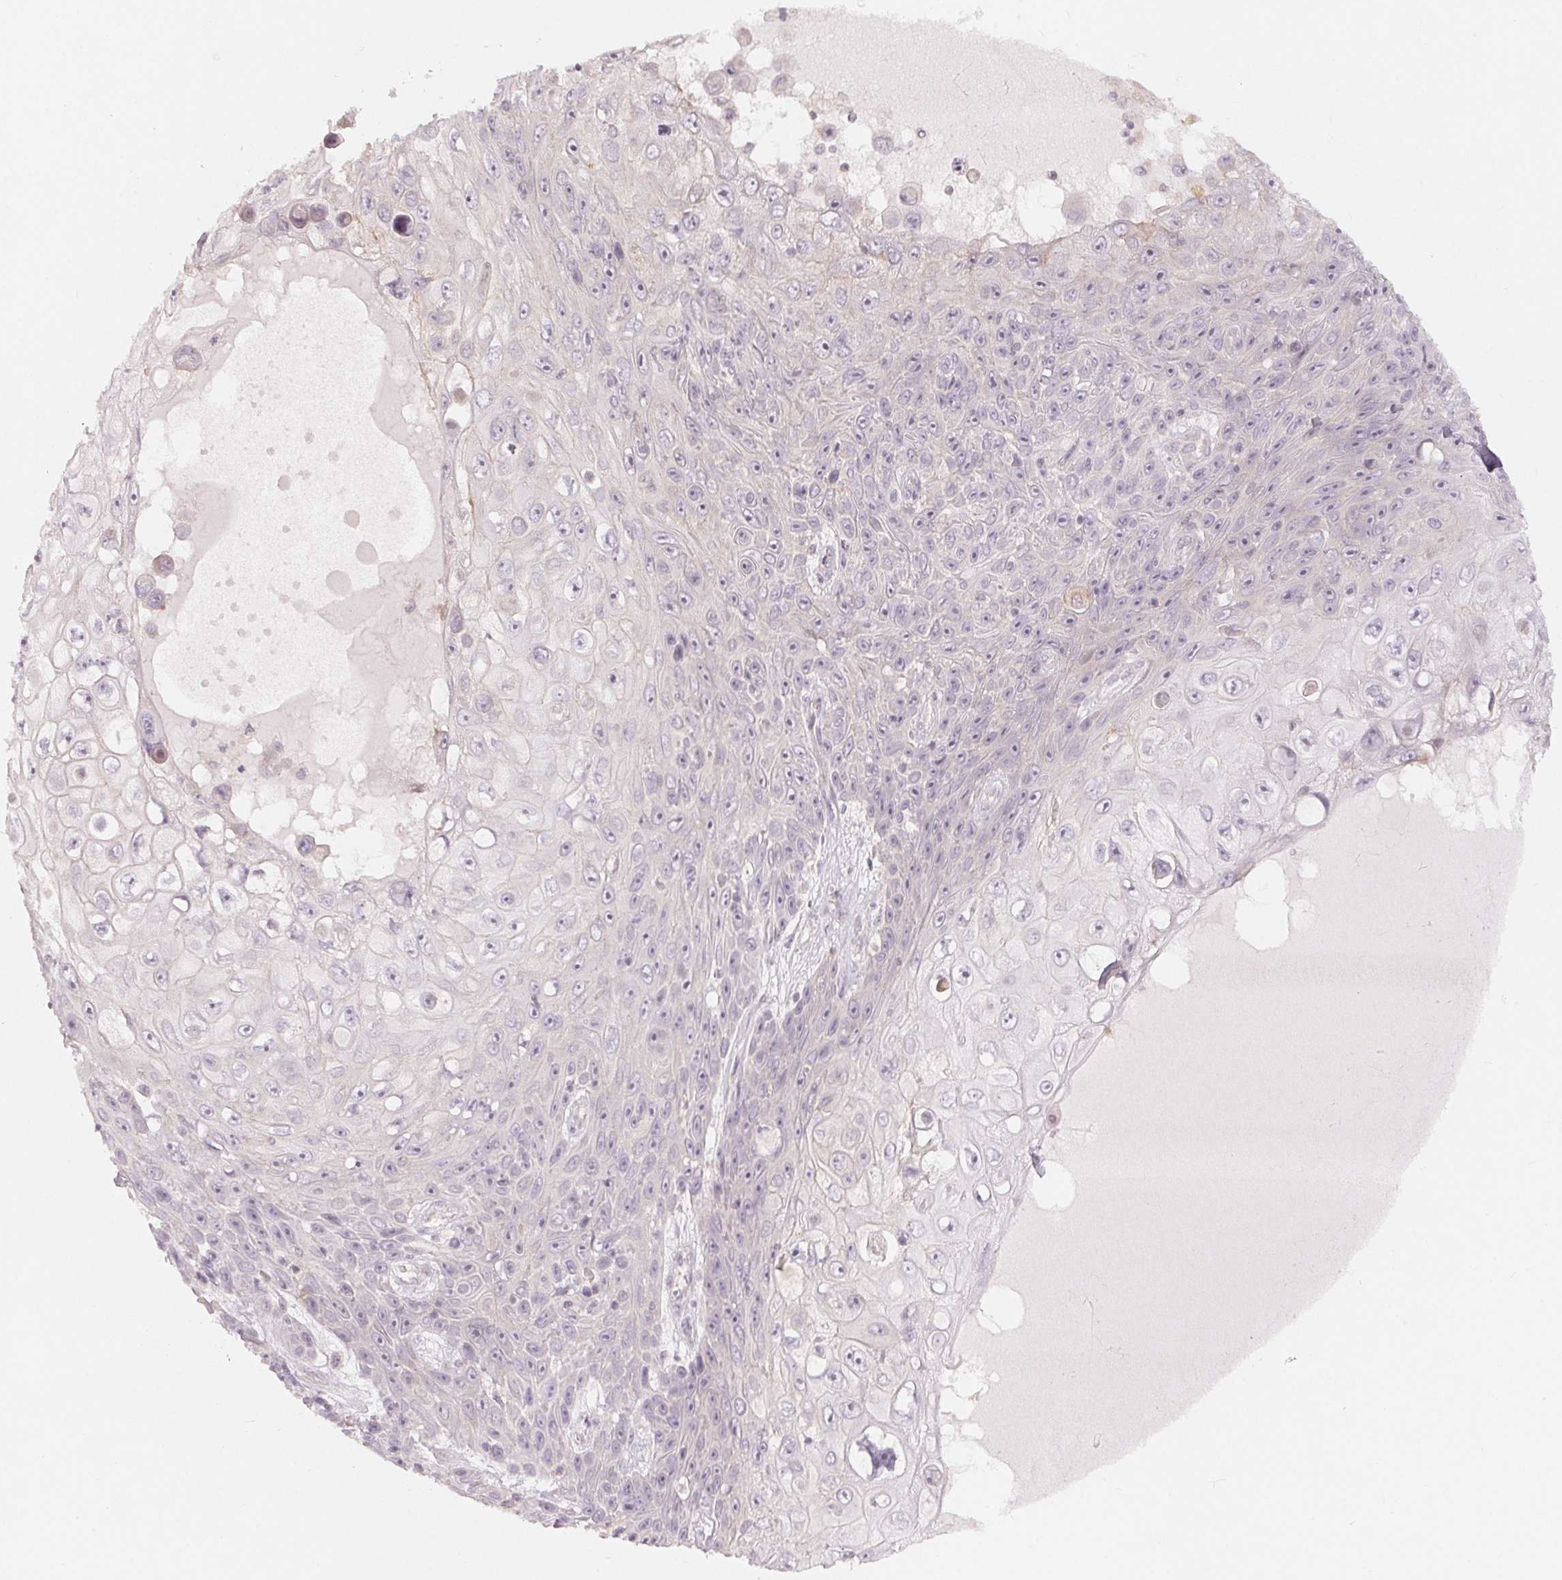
{"staining": {"intensity": "negative", "quantity": "none", "location": "none"}, "tissue": "skin cancer", "cell_type": "Tumor cells", "image_type": "cancer", "snomed": [{"axis": "morphology", "description": "Squamous cell carcinoma, NOS"}, {"axis": "topography", "description": "Skin"}], "caption": "Skin cancer (squamous cell carcinoma) stained for a protein using immunohistochemistry (IHC) exhibits no expression tumor cells.", "gene": "DENND2C", "patient": {"sex": "male", "age": 82}}